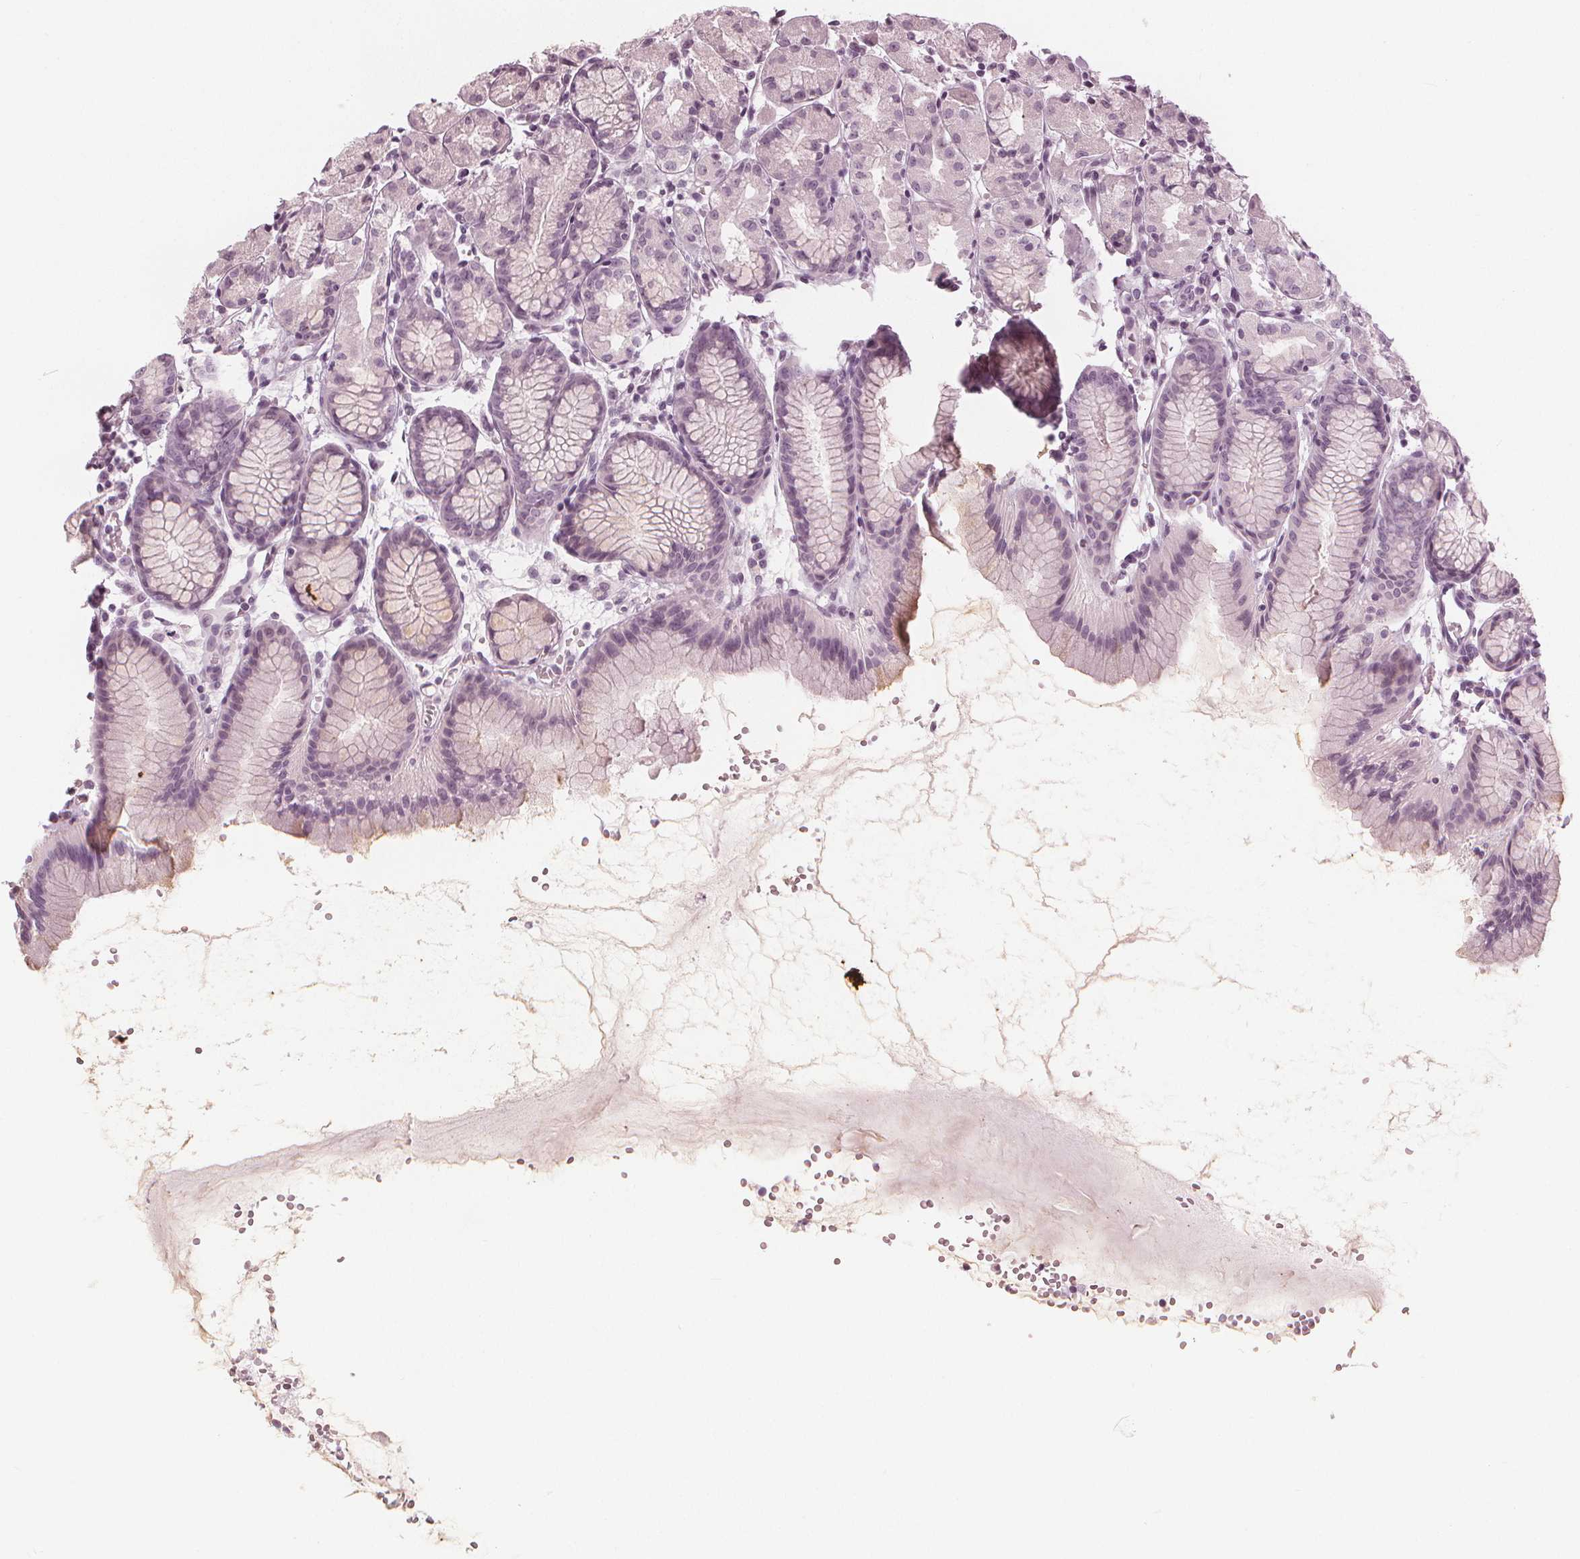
{"staining": {"intensity": "negative", "quantity": "none", "location": "none"}, "tissue": "stomach", "cell_type": "Glandular cells", "image_type": "normal", "snomed": [{"axis": "morphology", "description": "Normal tissue, NOS"}, {"axis": "topography", "description": "Stomach, upper"}], "caption": "Human stomach stained for a protein using immunohistochemistry demonstrates no expression in glandular cells.", "gene": "PAEP", "patient": {"sex": "male", "age": 47}}